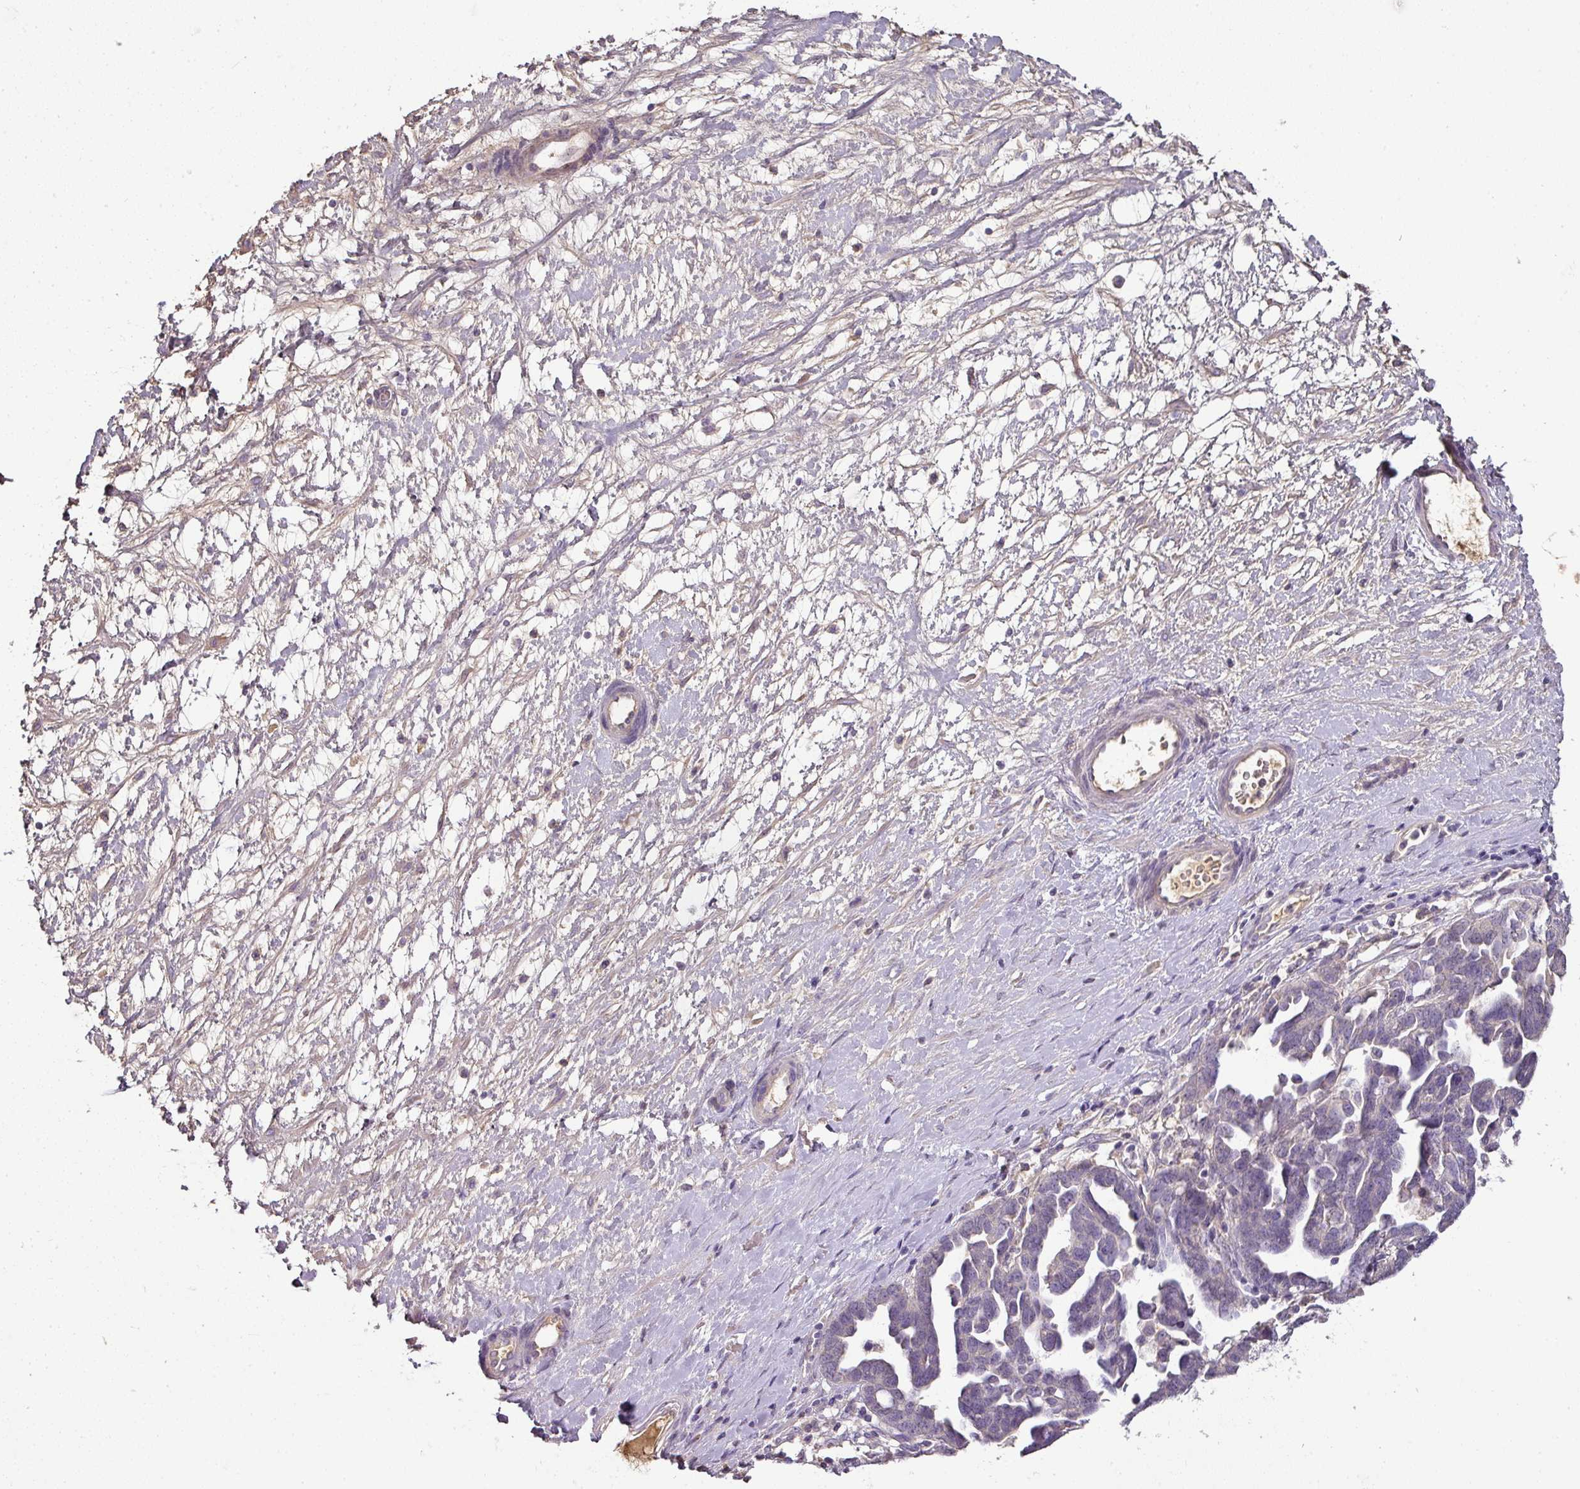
{"staining": {"intensity": "negative", "quantity": "none", "location": "none"}, "tissue": "ovarian cancer", "cell_type": "Tumor cells", "image_type": "cancer", "snomed": [{"axis": "morphology", "description": "Cystadenocarcinoma, serous, NOS"}, {"axis": "topography", "description": "Ovary"}], "caption": "There is no significant positivity in tumor cells of ovarian serous cystadenocarcinoma.", "gene": "CCZ1", "patient": {"sex": "female", "age": 54}}